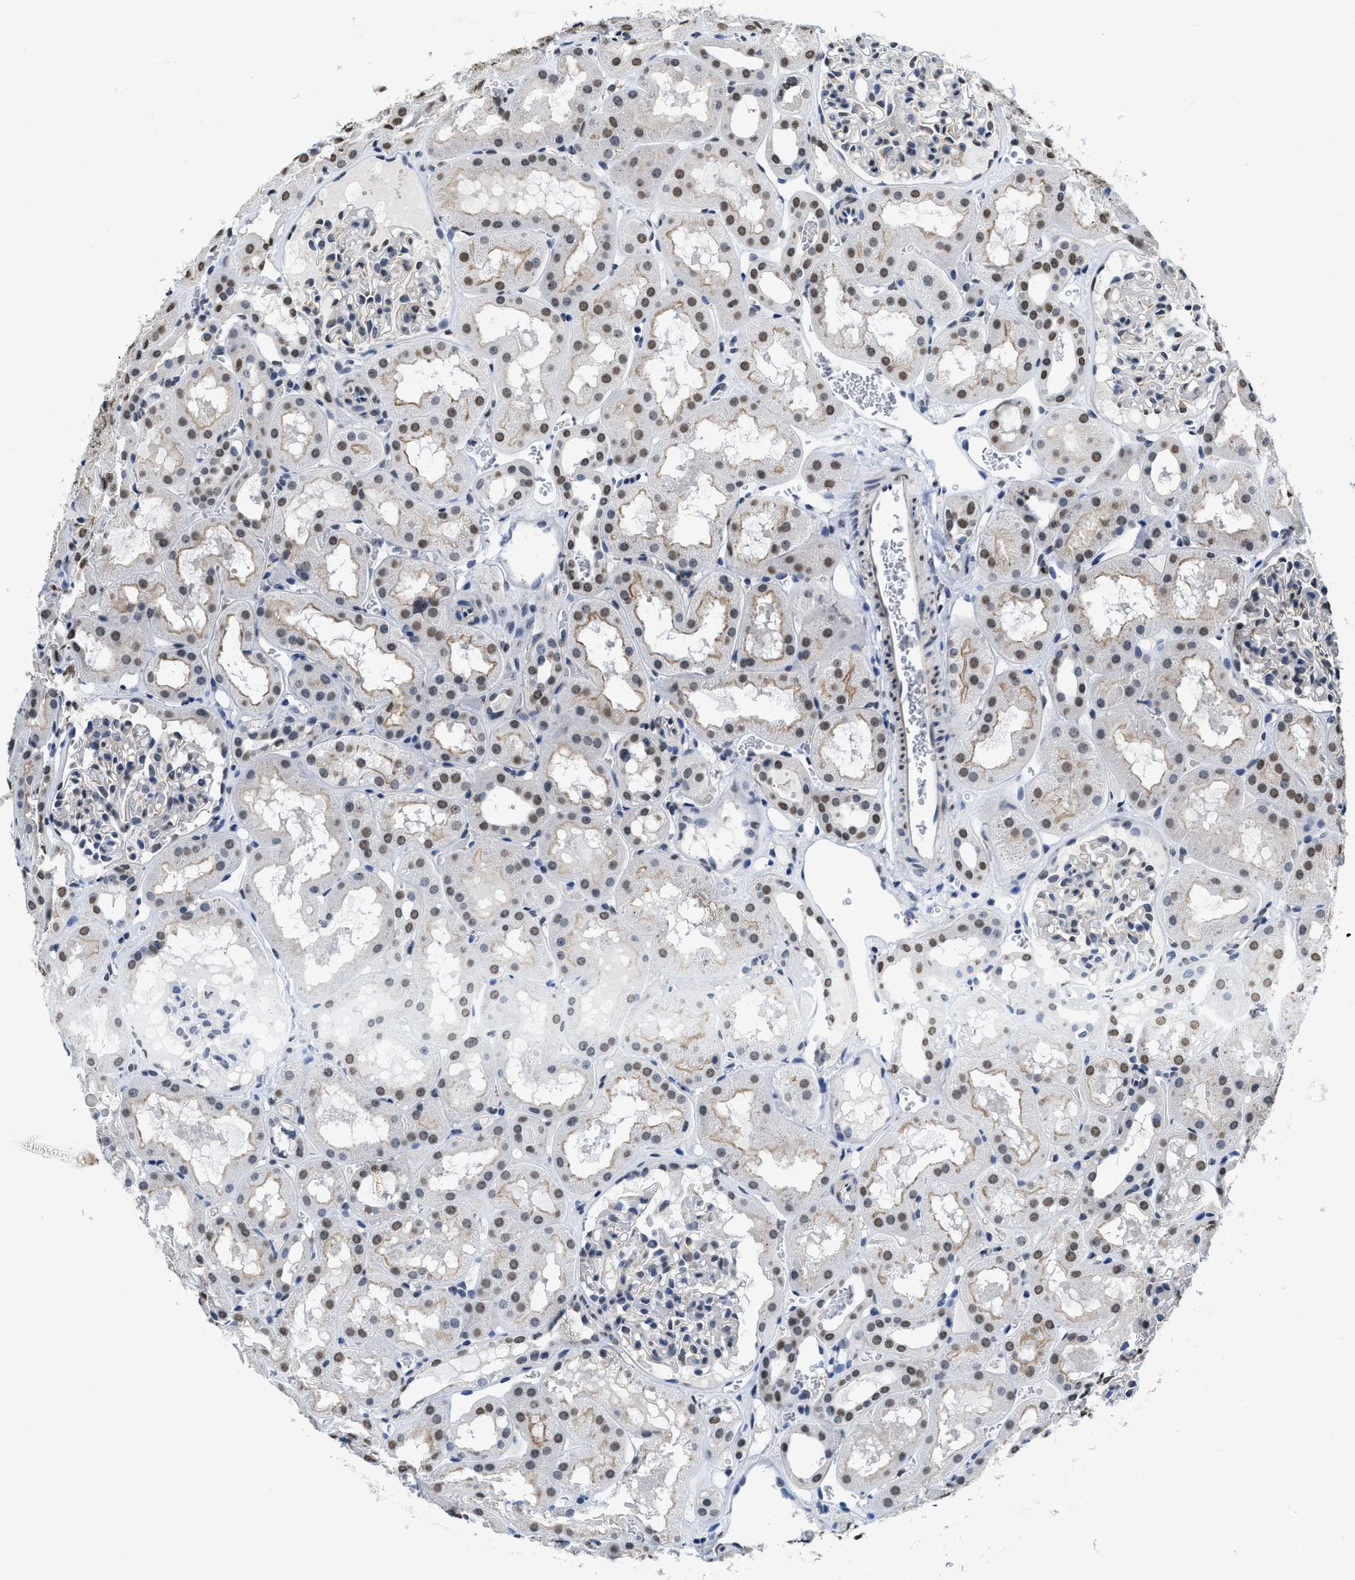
{"staining": {"intensity": "moderate", "quantity": "<25%", "location": "nuclear"}, "tissue": "kidney", "cell_type": "Cells in glomeruli", "image_type": "normal", "snomed": [{"axis": "morphology", "description": "Normal tissue, NOS"}, {"axis": "topography", "description": "Kidney"}, {"axis": "topography", "description": "Urinary bladder"}], "caption": "Moderate nuclear protein positivity is seen in about <25% of cells in glomeruli in kidney.", "gene": "SUPT16H", "patient": {"sex": "male", "age": 16}}